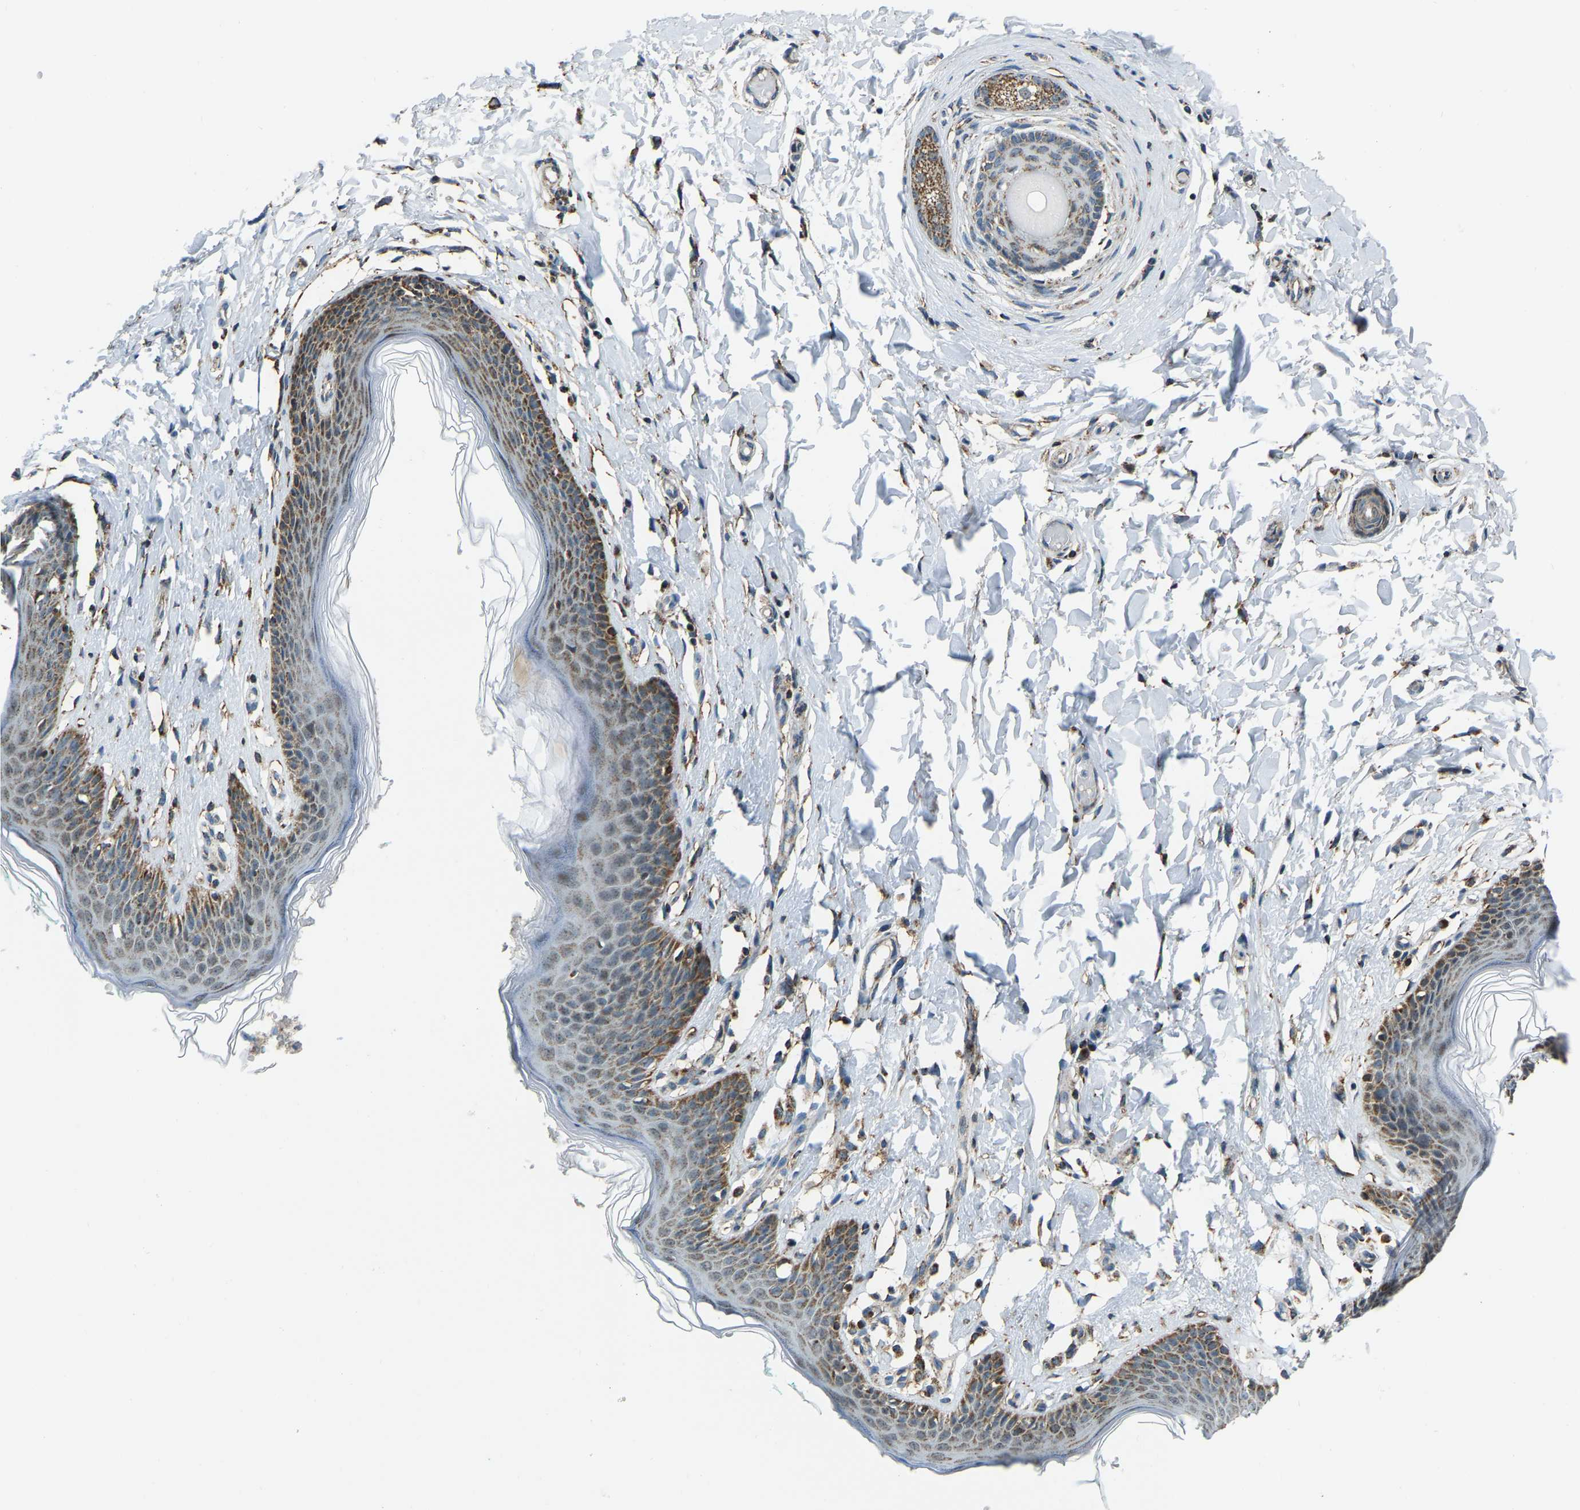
{"staining": {"intensity": "moderate", "quantity": "25%-75%", "location": "cytoplasmic/membranous"}, "tissue": "skin", "cell_type": "Epidermal cells", "image_type": "normal", "snomed": [{"axis": "morphology", "description": "Normal tissue, NOS"}, {"axis": "topography", "description": "Vulva"}], "caption": "Protein staining exhibits moderate cytoplasmic/membranous positivity in about 25%-75% of epidermal cells in normal skin.", "gene": "RBM33", "patient": {"sex": "female", "age": 66}}